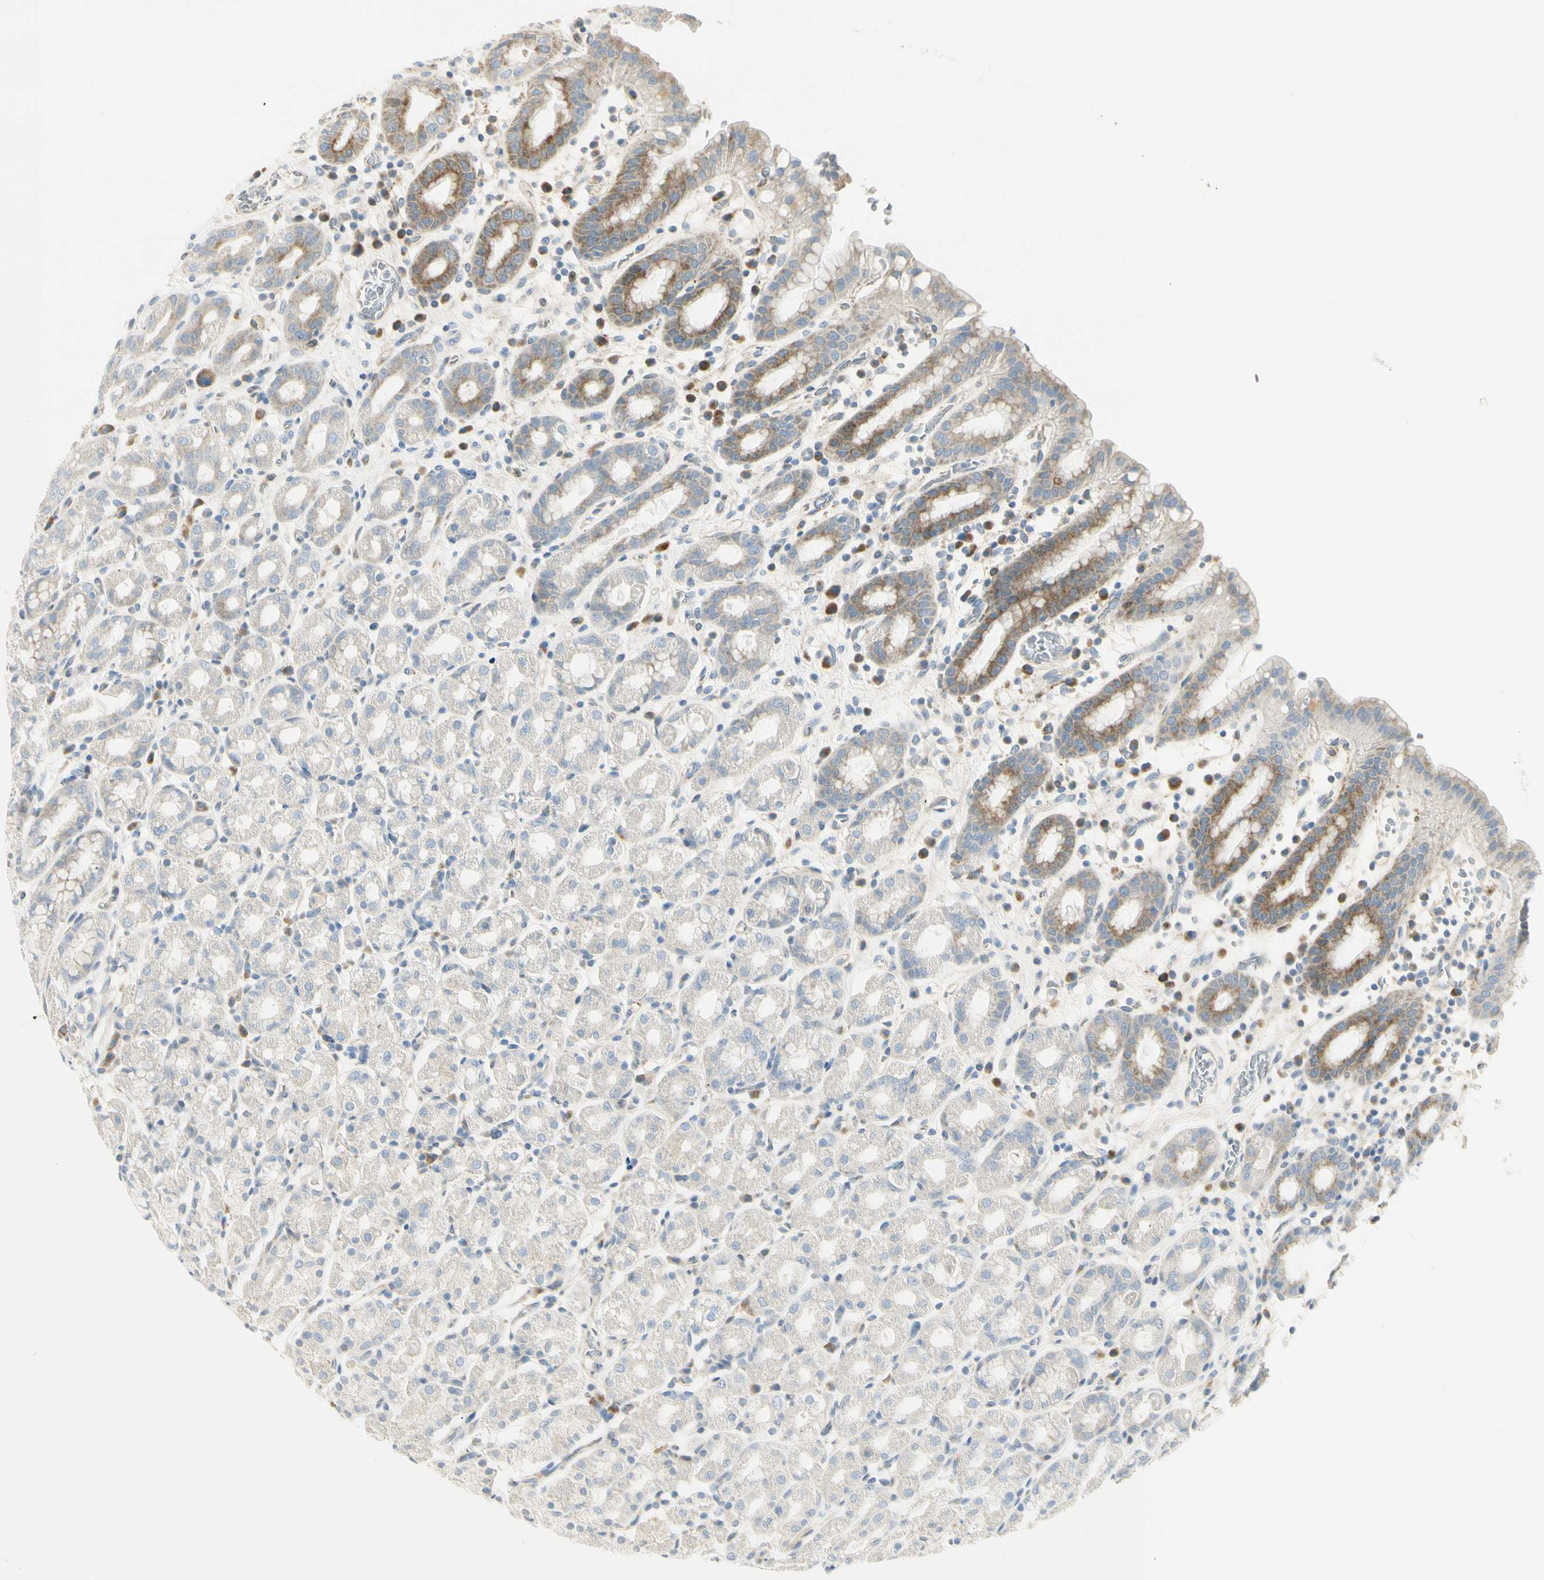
{"staining": {"intensity": "weak", "quantity": "<25%", "location": "cytoplasmic/membranous"}, "tissue": "stomach", "cell_type": "Glandular cells", "image_type": "normal", "snomed": [{"axis": "morphology", "description": "Normal tissue, NOS"}, {"axis": "topography", "description": "Stomach, upper"}], "caption": "A photomicrograph of human stomach is negative for staining in glandular cells. (Brightfield microscopy of DAB (3,3'-diaminobenzidine) immunohistochemistry (IHC) at high magnification).", "gene": "TNFSF11", "patient": {"sex": "male", "age": 68}}